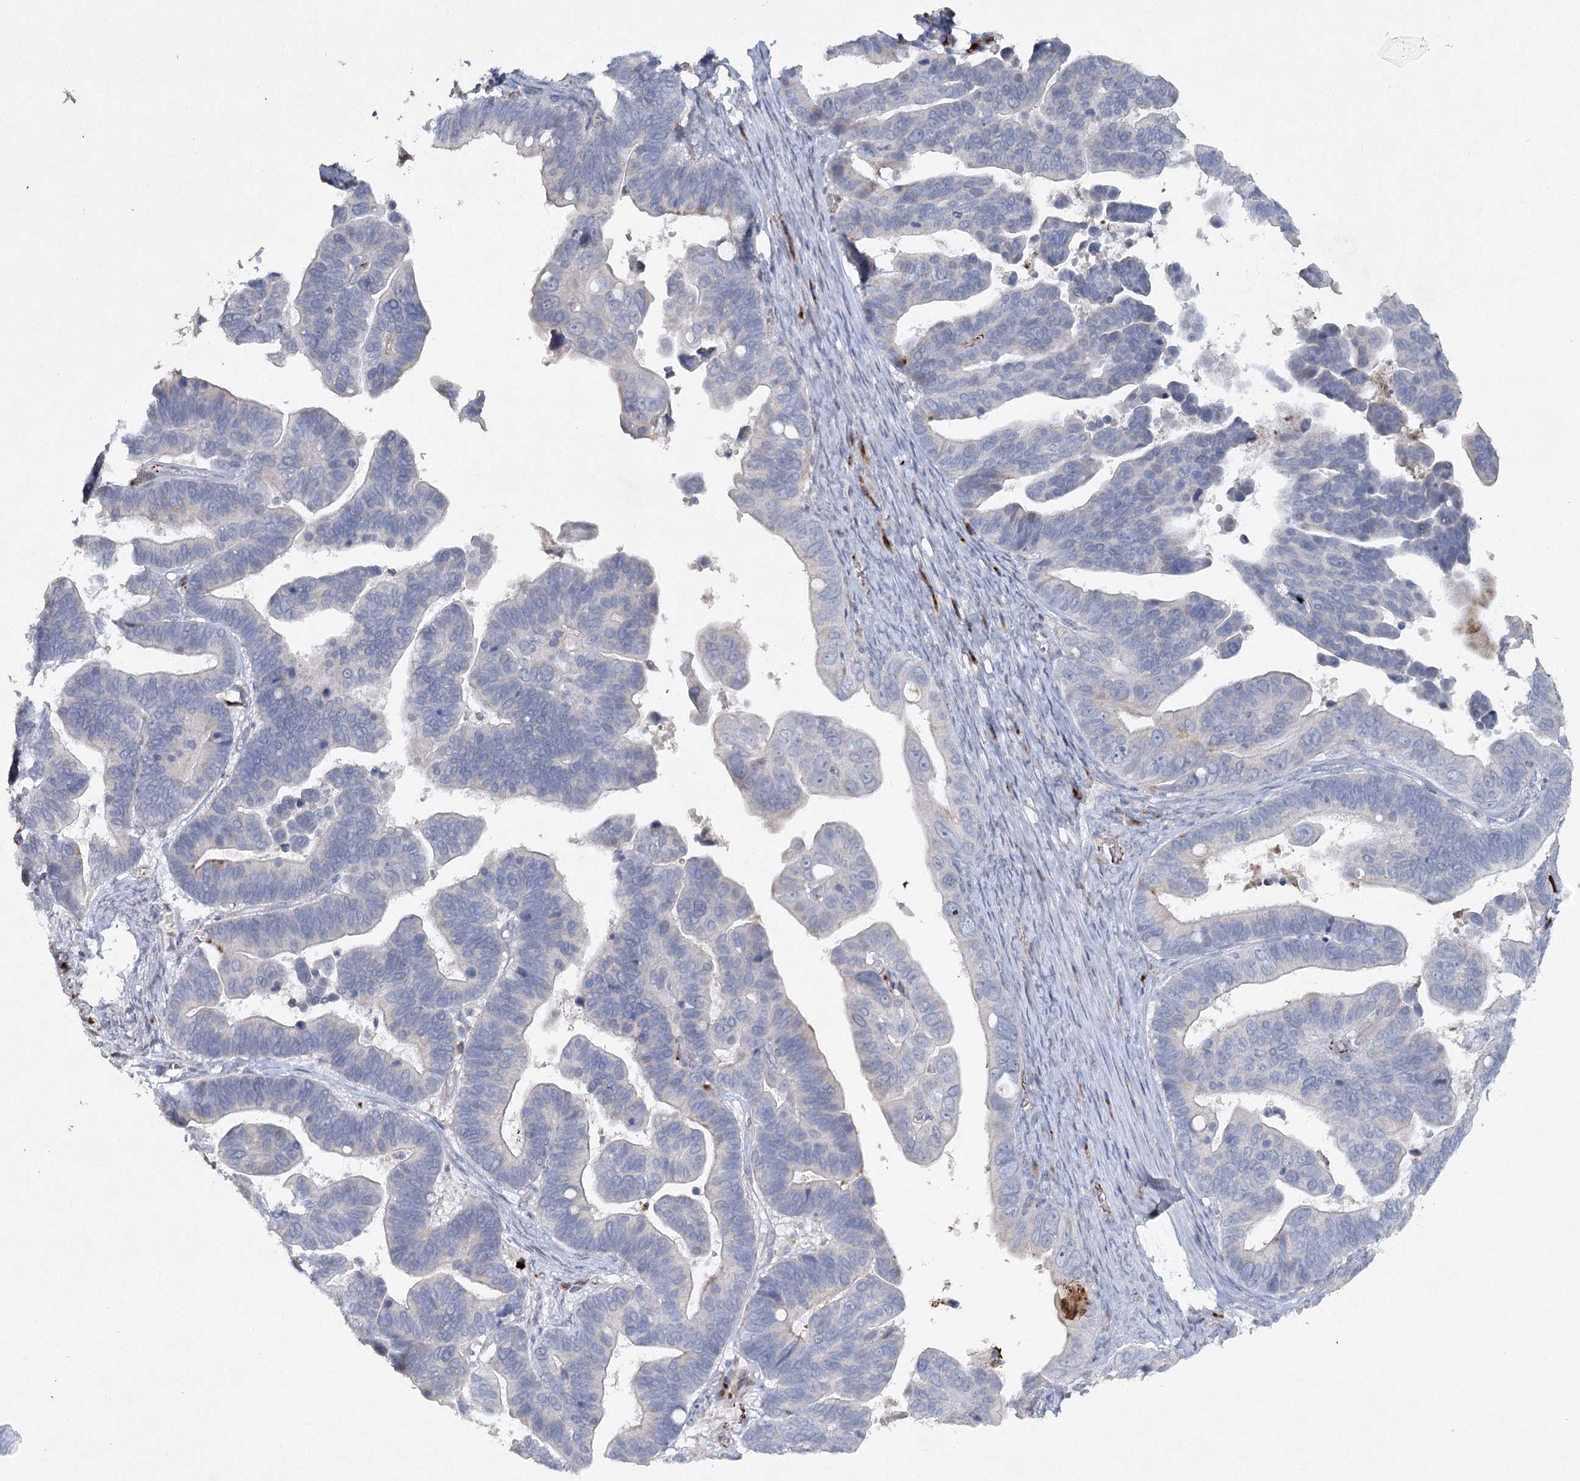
{"staining": {"intensity": "negative", "quantity": "none", "location": "none"}, "tissue": "ovarian cancer", "cell_type": "Tumor cells", "image_type": "cancer", "snomed": [{"axis": "morphology", "description": "Cystadenocarcinoma, serous, NOS"}, {"axis": "topography", "description": "Ovary"}], "caption": "A histopathology image of human ovarian cancer (serous cystadenocarcinoma) is negative for staining in tumor cells.", "gene": "RFX6", "patient": {"sex": "female", "age": 56}}